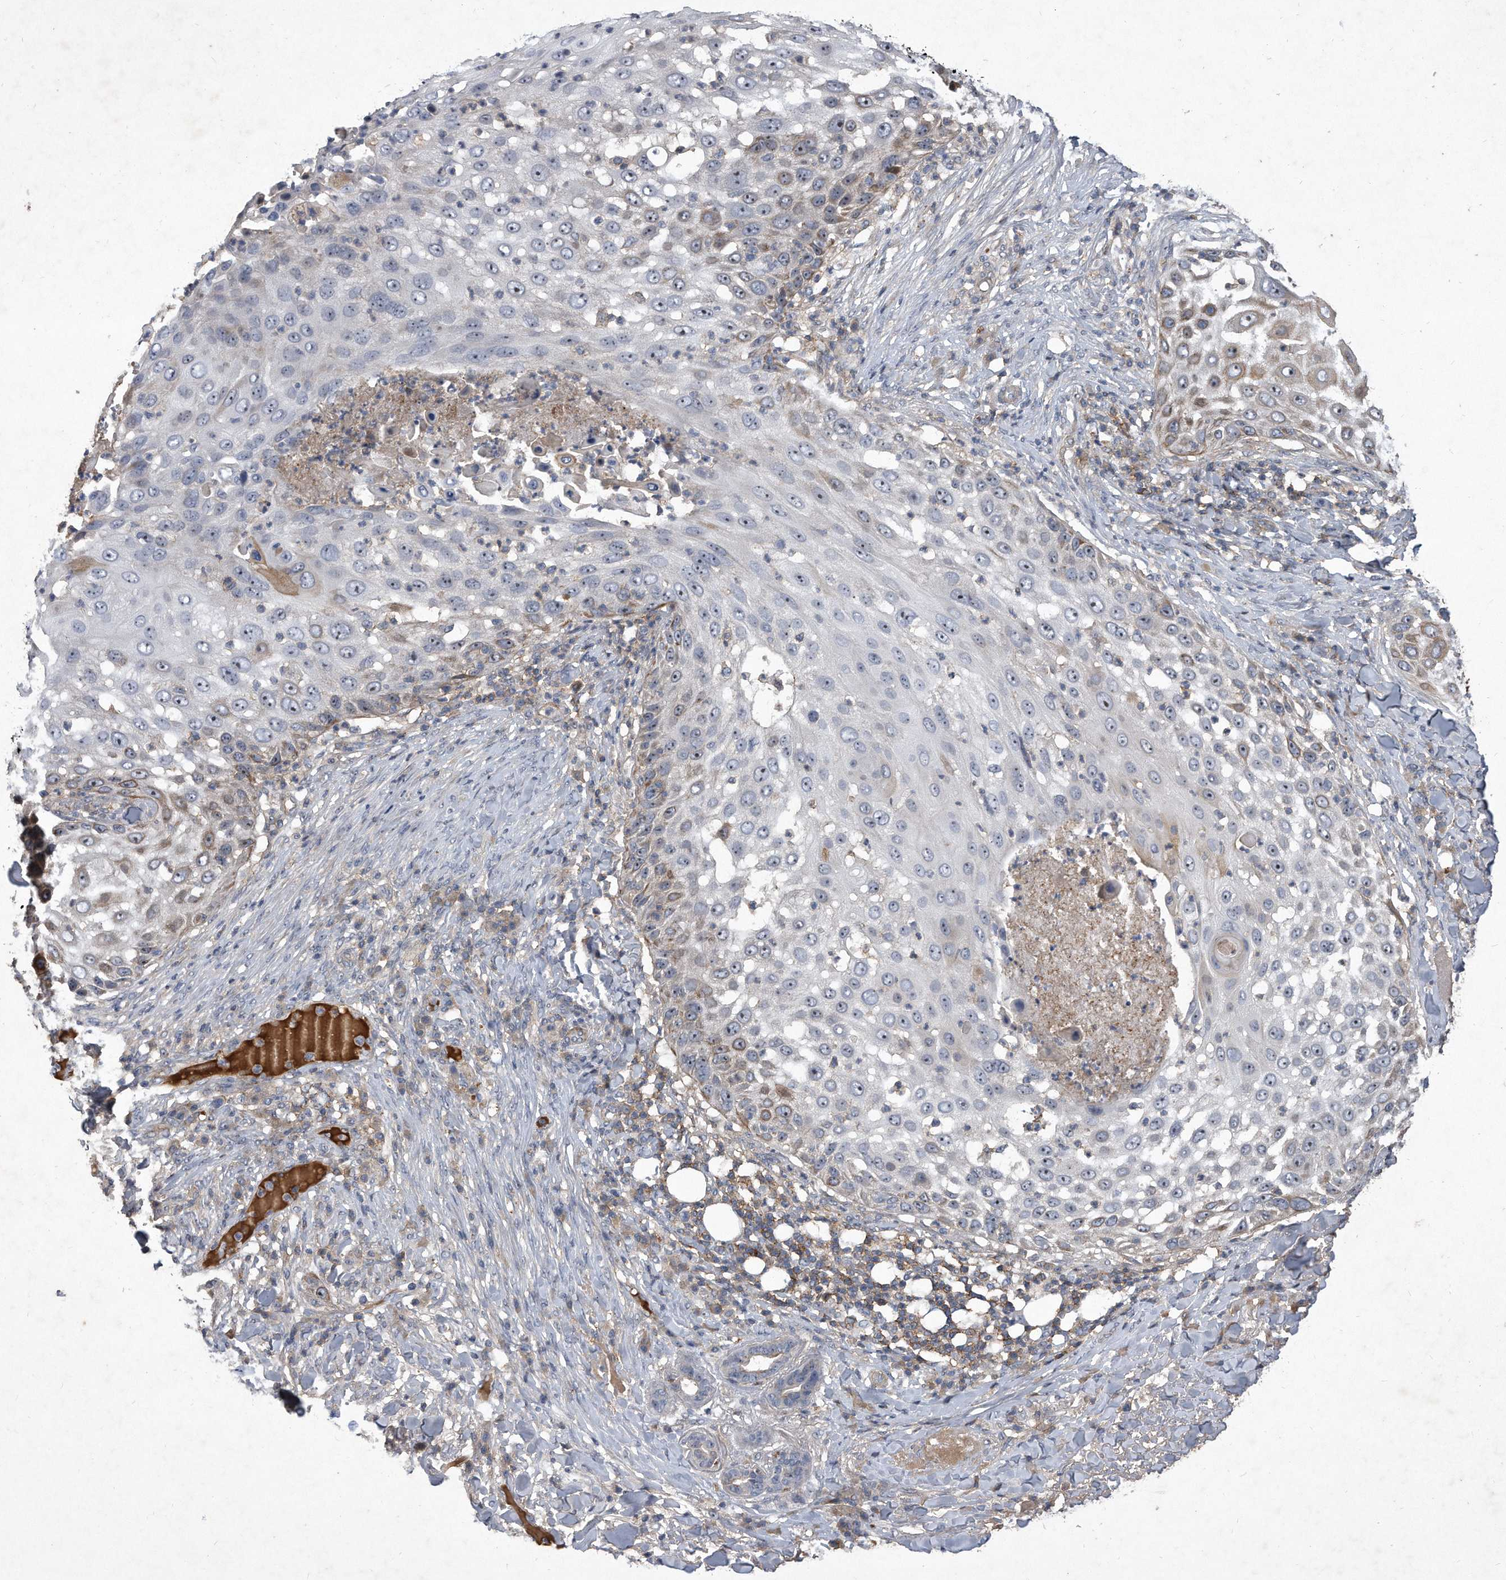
{"staining": {"intensity": "moderate", "quantity": "<25%", "location": "cytoplasmic/membranous,nuclear"}, "tissue": "skin cancer", "cell_type": "Tumor cells", "image_type": "cancer", "snomed": [{"axis": "morphology", "description": "Squamous cell carcinoma, NOS"}, {"axis": "topography", "description": "Skin"}], "caption": "There is low levels of moderate cytoplasmic/membranous and nuclear staining in tumor cells of squamous cell carcinoma (skin), as demonstrated by immunohistochemical staining (brown color).", "gene": "PGBD2", "patient": {"sex": "female", "age": 44}}